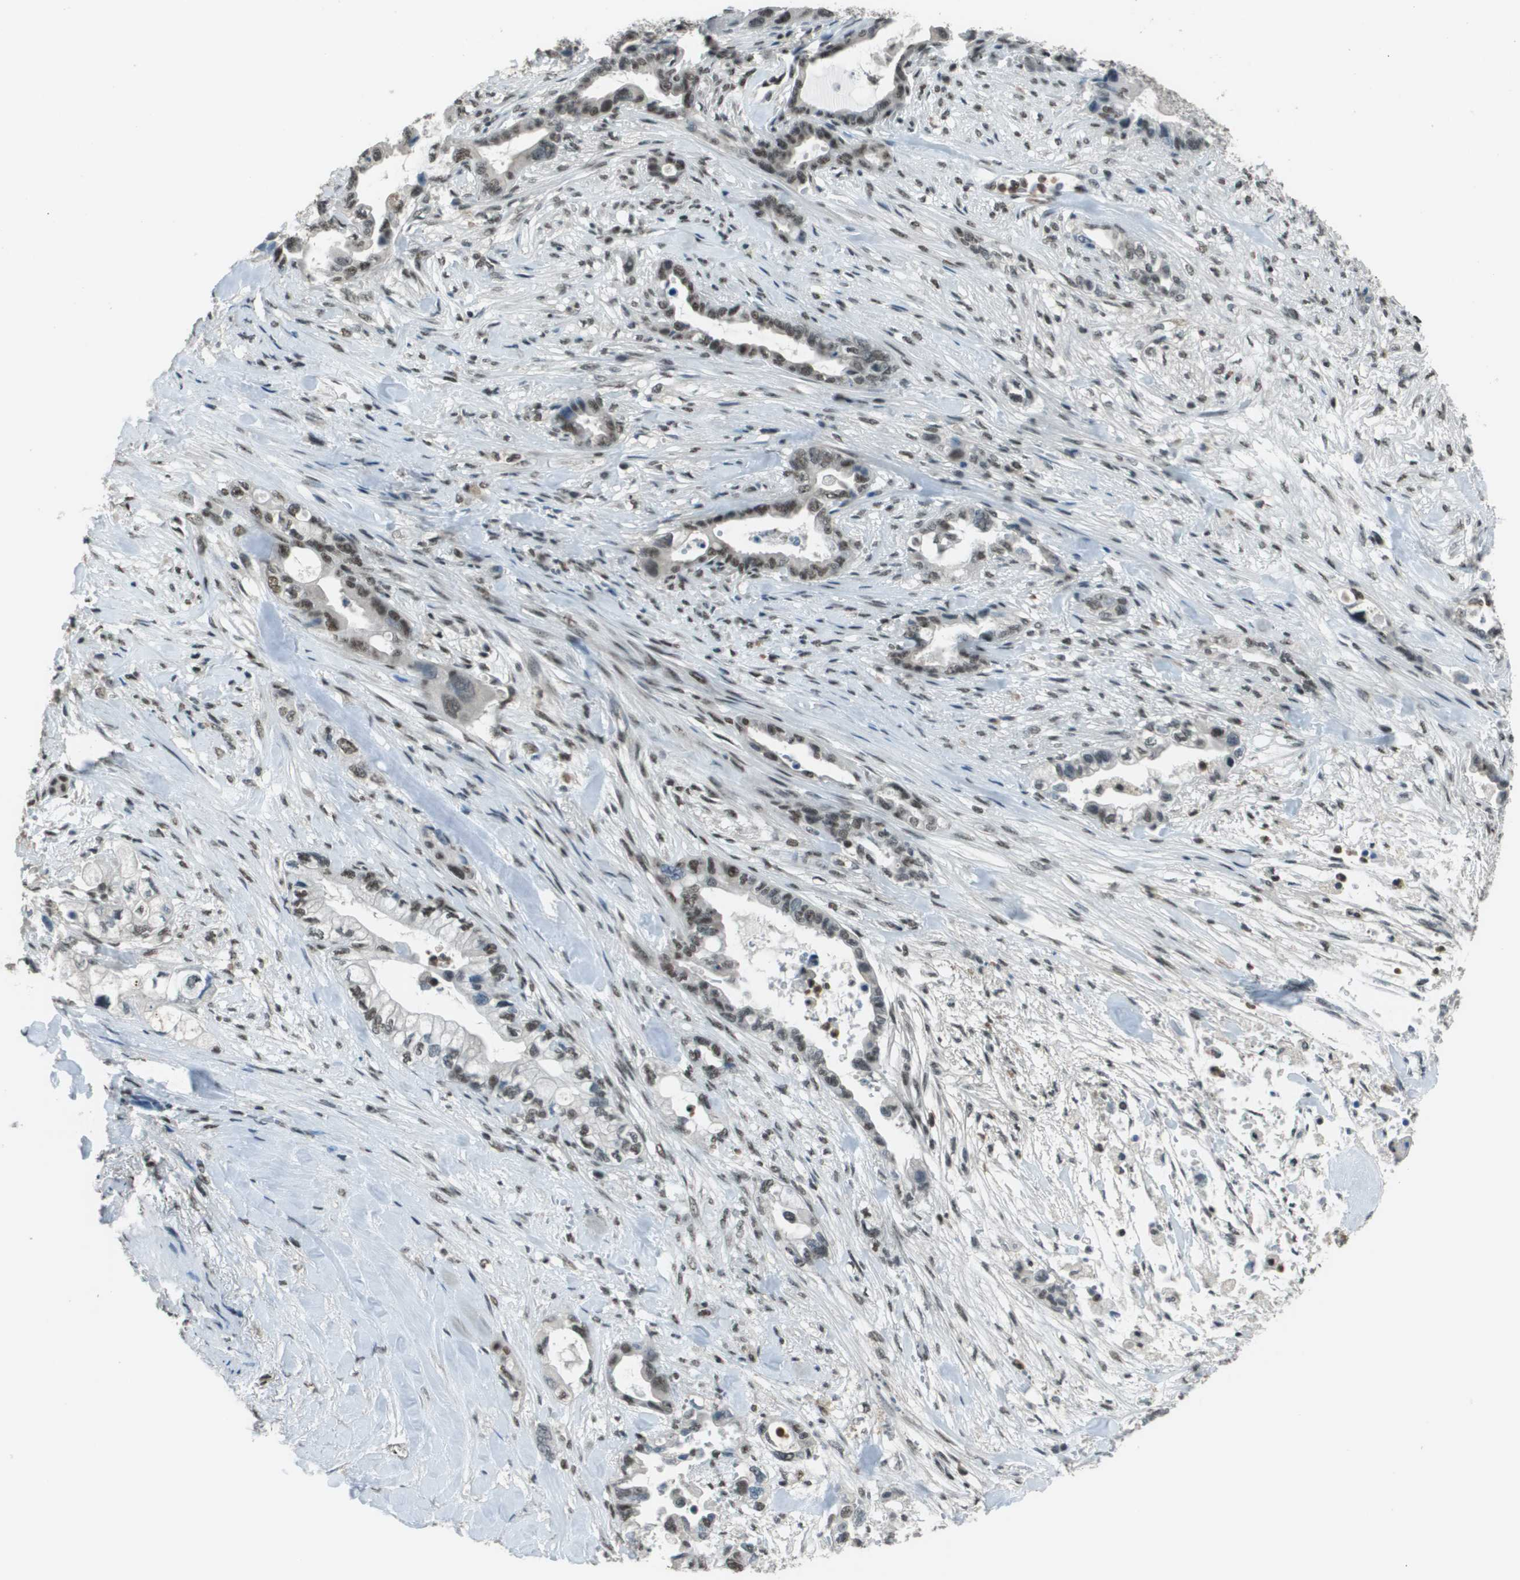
{"staining": {"intensity": "moderate", "quantity": ">75%", "location": "nuclear"}, "tissue": "pancreatic cancer", "cell_type": "Tumor cells", "image_type": "cancer", "snomed": [{"axis": "morphology", "description": "Adenocarcinoma, NOS"}, {"axis": "topography", "description": "Pancreas"}], "caption": "Pancreatic cancer (adenocarcinoma) tissue demonstrates moderate nuclear positivity in approximately >75% of tumor cells", "gene": "DEPDC1", "patient": {"sex": "male", "age": 70}}